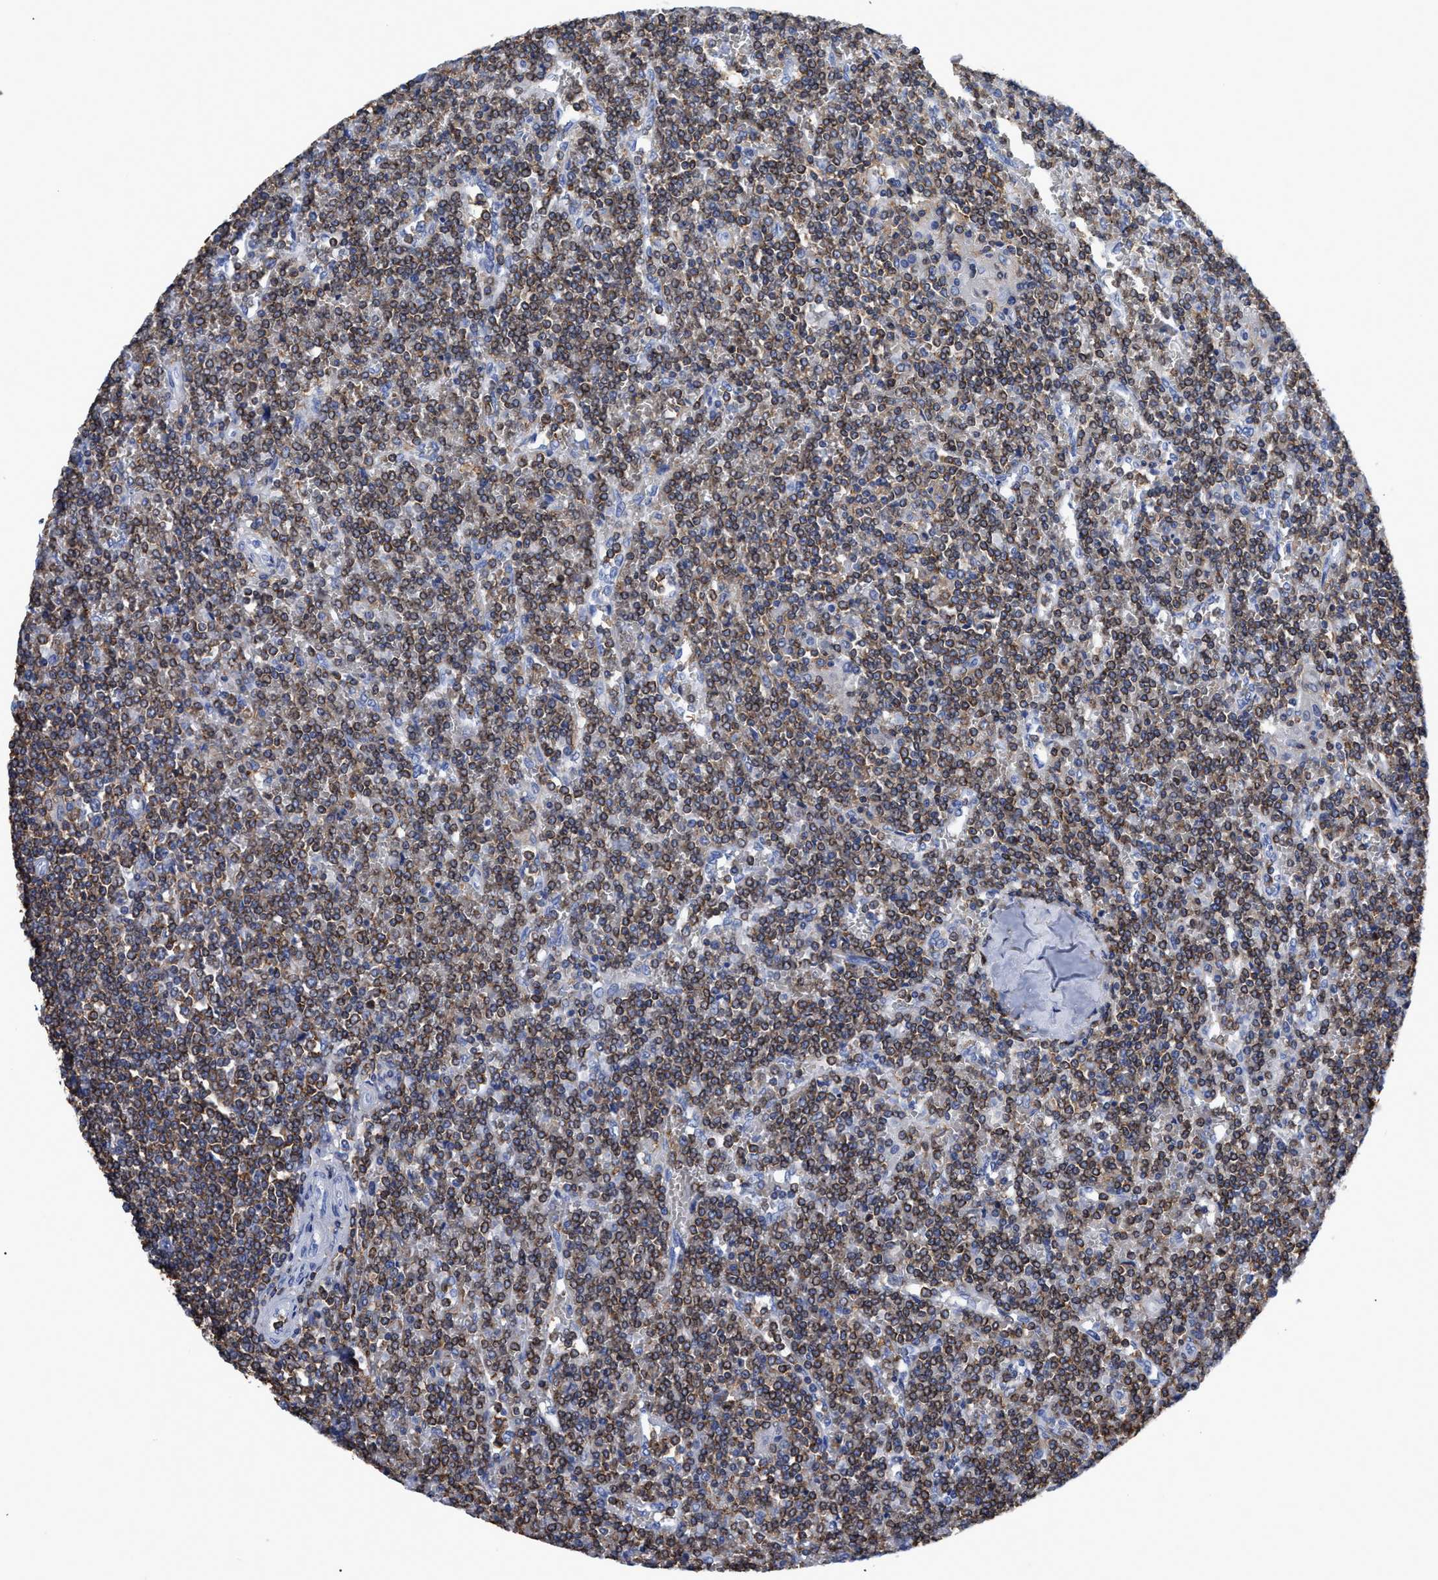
{"staining": {"intensity": "moderate", "quantity": ">75%", "location": "cytoplasmic/membranous"}, "tissue": "lymphoma", "cell_type": "Tumor cells", "image_type": "cancer", "snomed": [{"axis": "morphology", "description": "Malignant lymphoma, non-Hodgkin's type, Low grade"}, {"axis": "topography", "description": "Spleen"}], "caption": "The immunohistochemical stain highlights moderate cytoplasmic/membranous staining in tumor cells of malignant lymphoma, non-Hodgkin's type (low-grade) tissue. The staining was performed using DAB (3,3'-diaminobenzidine) to visualize the protein expression in brown, while the nuclei were stained in blue with hematoxylin (Magnification: 20x).", "gene": "HCLS1", "patient": {"sex": "female", "age": 19}}